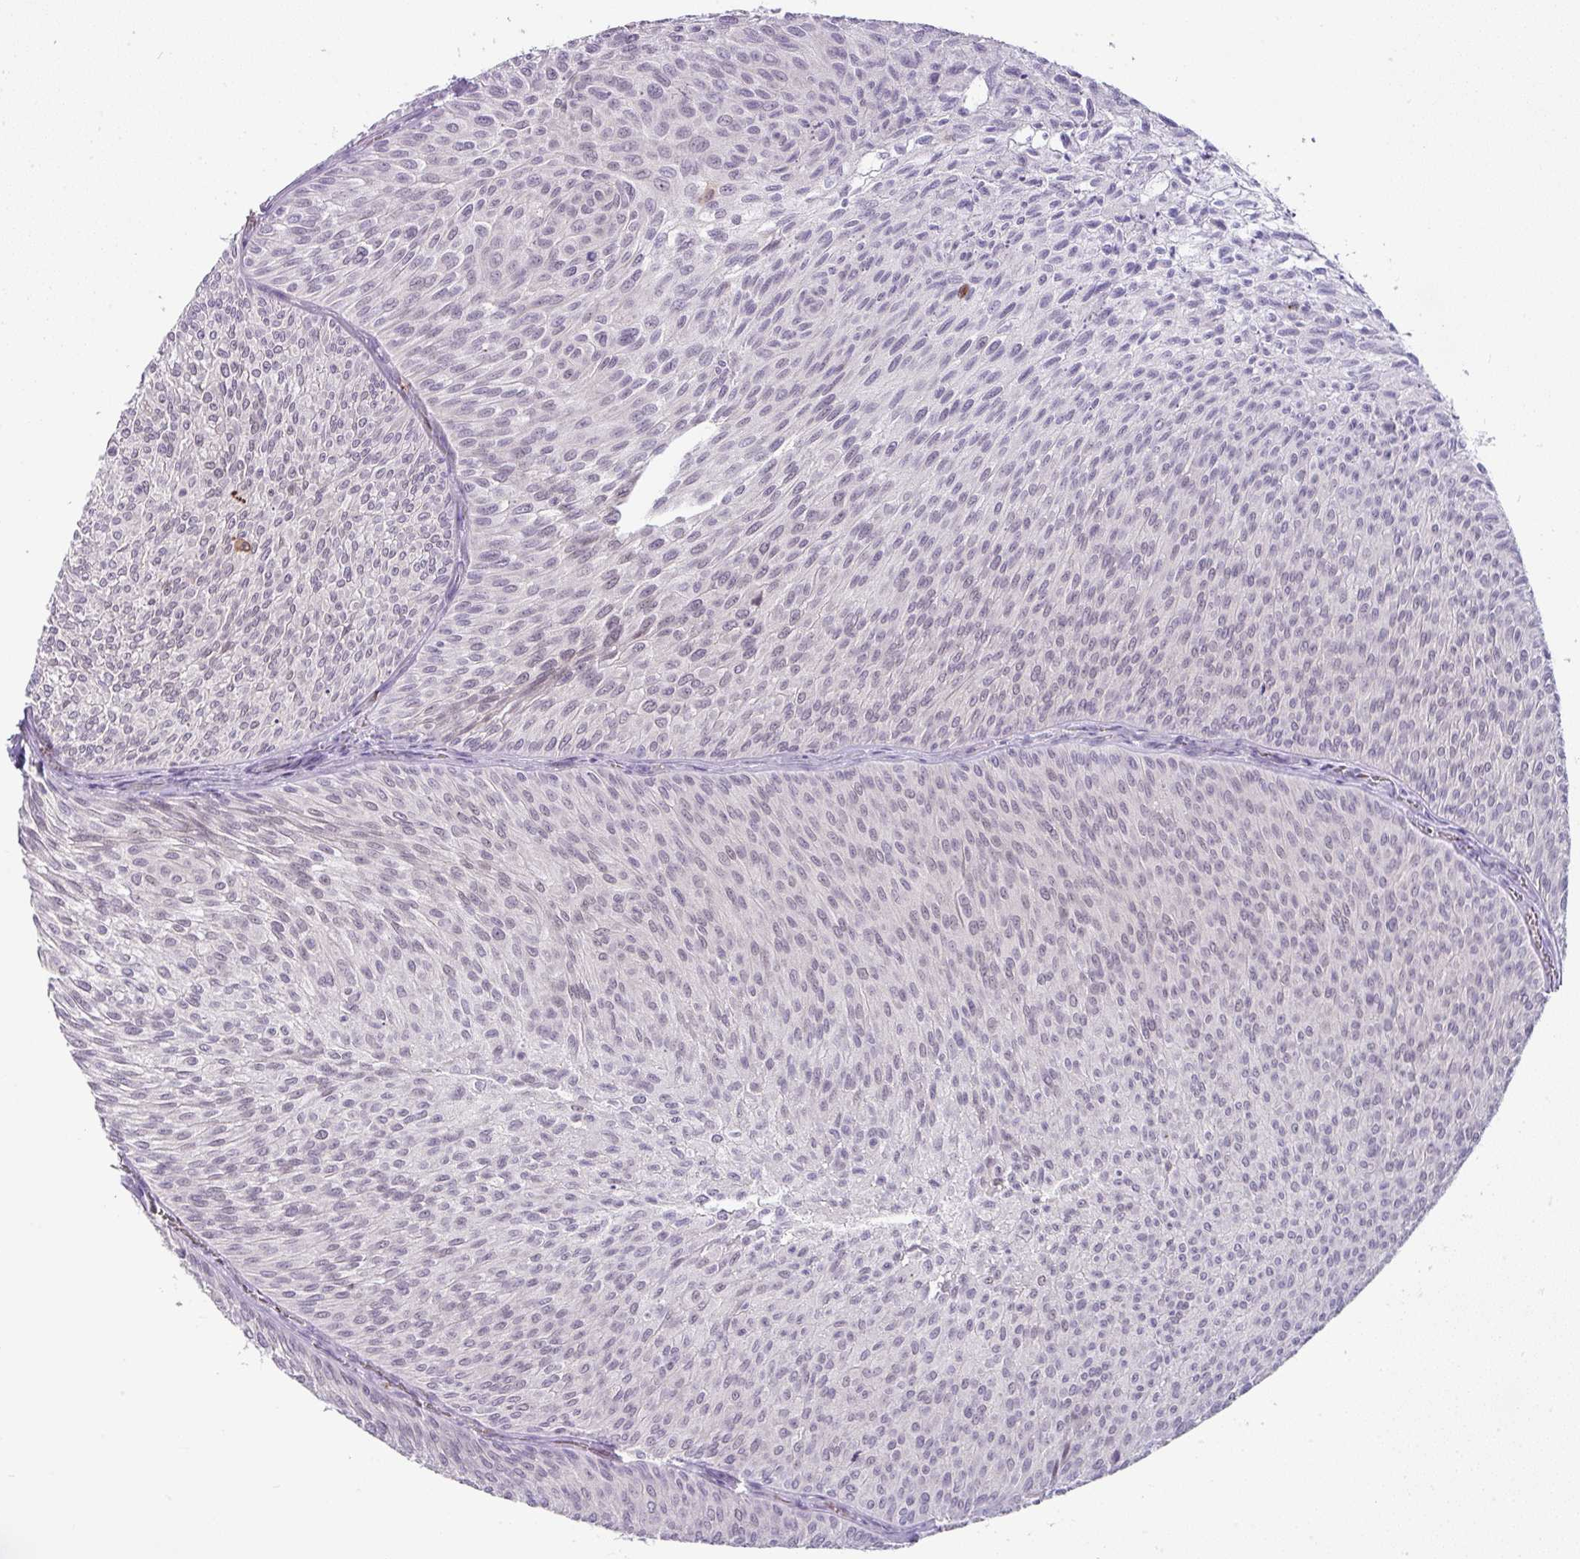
{"staining": {"intensity": "negative", "quantity": "none", "location": "none"}, "tissue": "urothelial cancer", "cell_type": "Tumor cells", "image_type": "cancer", "snomed": [{"axis": "morphology", "description": "Urothelial carcinoma, Low grade"}, {"axis": "topography", "description": "Urinary bladder"}], "caption": "An immunohistochemistry (IHC) micrograph of low-grade urothelial carcinoma is shown. There is no staining in tumor cells of low-grade urothelial carcinoma.", "gene": "FGF17", "patient": {"sex": "male", "age": 91}}